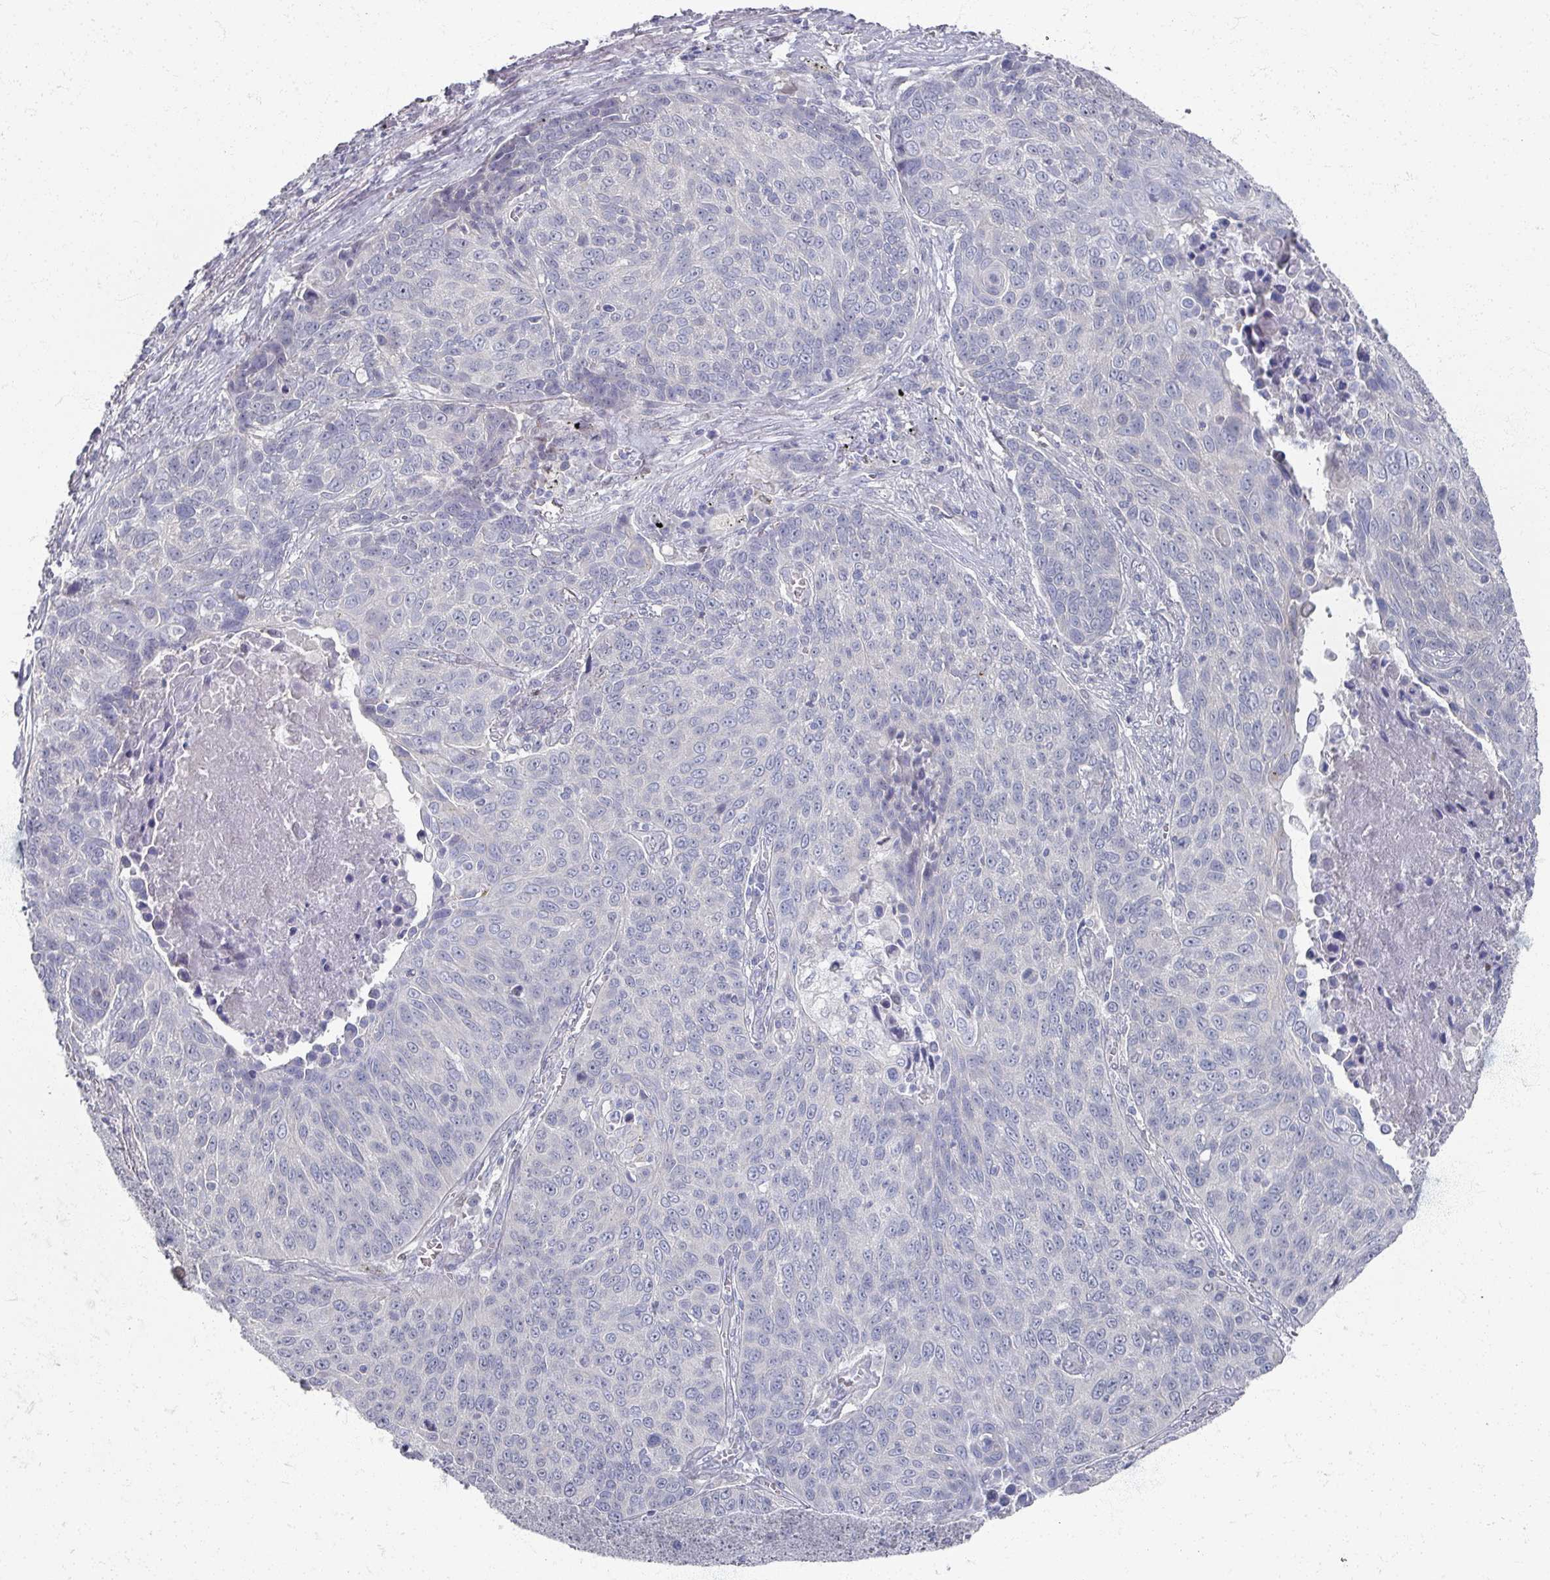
{"staining": {"intensity": "negative", "quantity": "none", "location": "none"}, "tissue": "lung cancer", "cell_type": "Tumor cells", "image_type": "cancer", "snomed": [{"axis": "morphology", "description": "Squamous cell carcinoma, NOS"}, {"axis": "topography", "description": "Lung"}], "caption": "Protein analysis of squamous cell carcinoma (lung) shows no significant staining in tumor cells.", "gene": "TTYH3", "patient": {"sex": "male", "age": 78}}